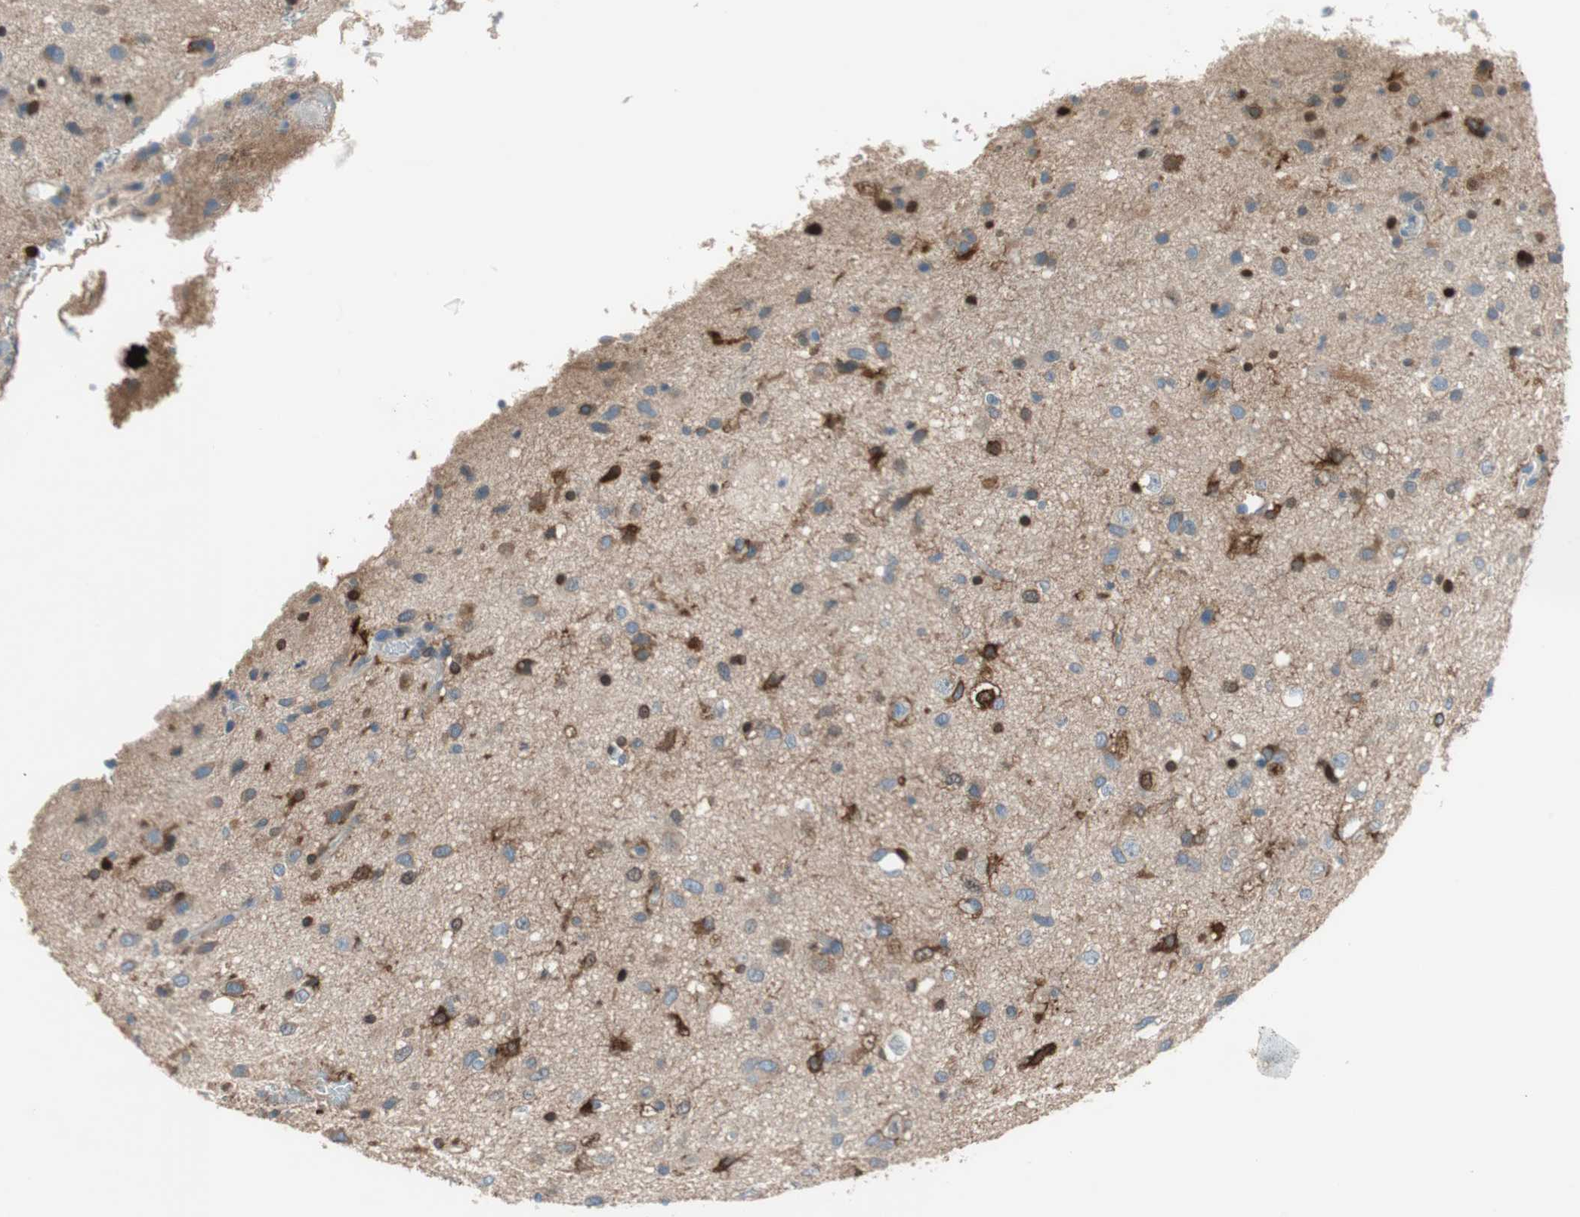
{"staining": {"intensity": "negative", "quantity": "none", "location": "none"}, "tissue": "glioma", "cell_type": "Tumor cells", "image_type": "cancer", "snomed": [{"axis": "morphology", "description": "Glioma, malignant, Low grade"}, {"axis": "topography", "description": "Brain"}], "caption": "There is no significant positivity in tumor cells of low-grade glioma (malignant).", "gene": "GLUL", "patient": {"sex": "male", "age": 77}}